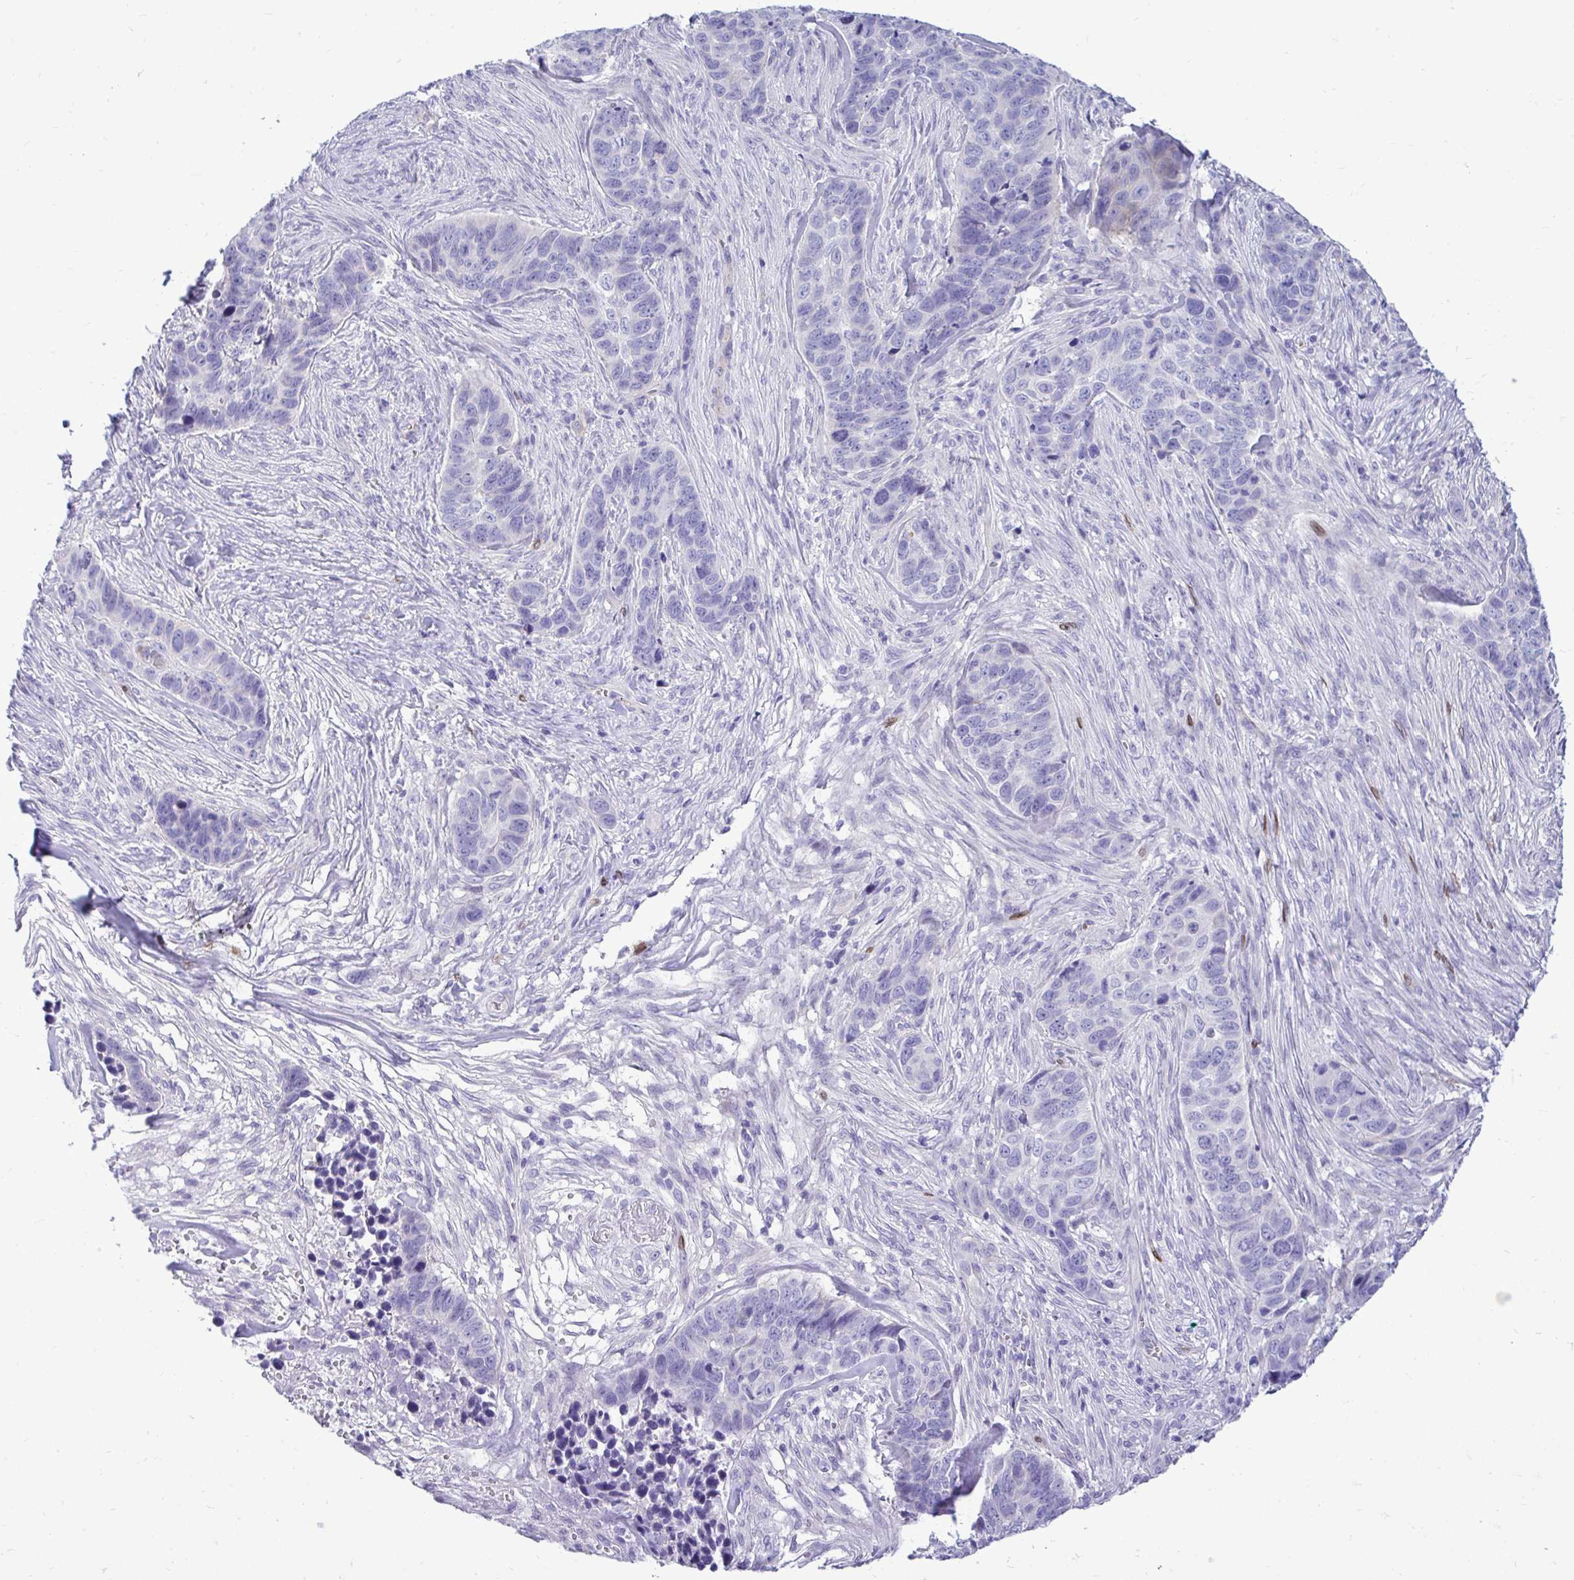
{"staining": {"intensity": "negative", "quantity": "none", "location": "none"}, "tissue": "skin cancer", "cell_type": "Tumor cells", "image_type": "cancer", "snomed": [{"axis": "morphology", "description": "Basal cell carcinoma"}, {"axis": "topography", "description": "Skin"}], "caption": "Immunohistochemistry image of skin cancer stained for a protein (brown), which displays no positivity in tumor cells.", "gene": "ABCG2", "patient": {"sex": "female", "age": 82}}